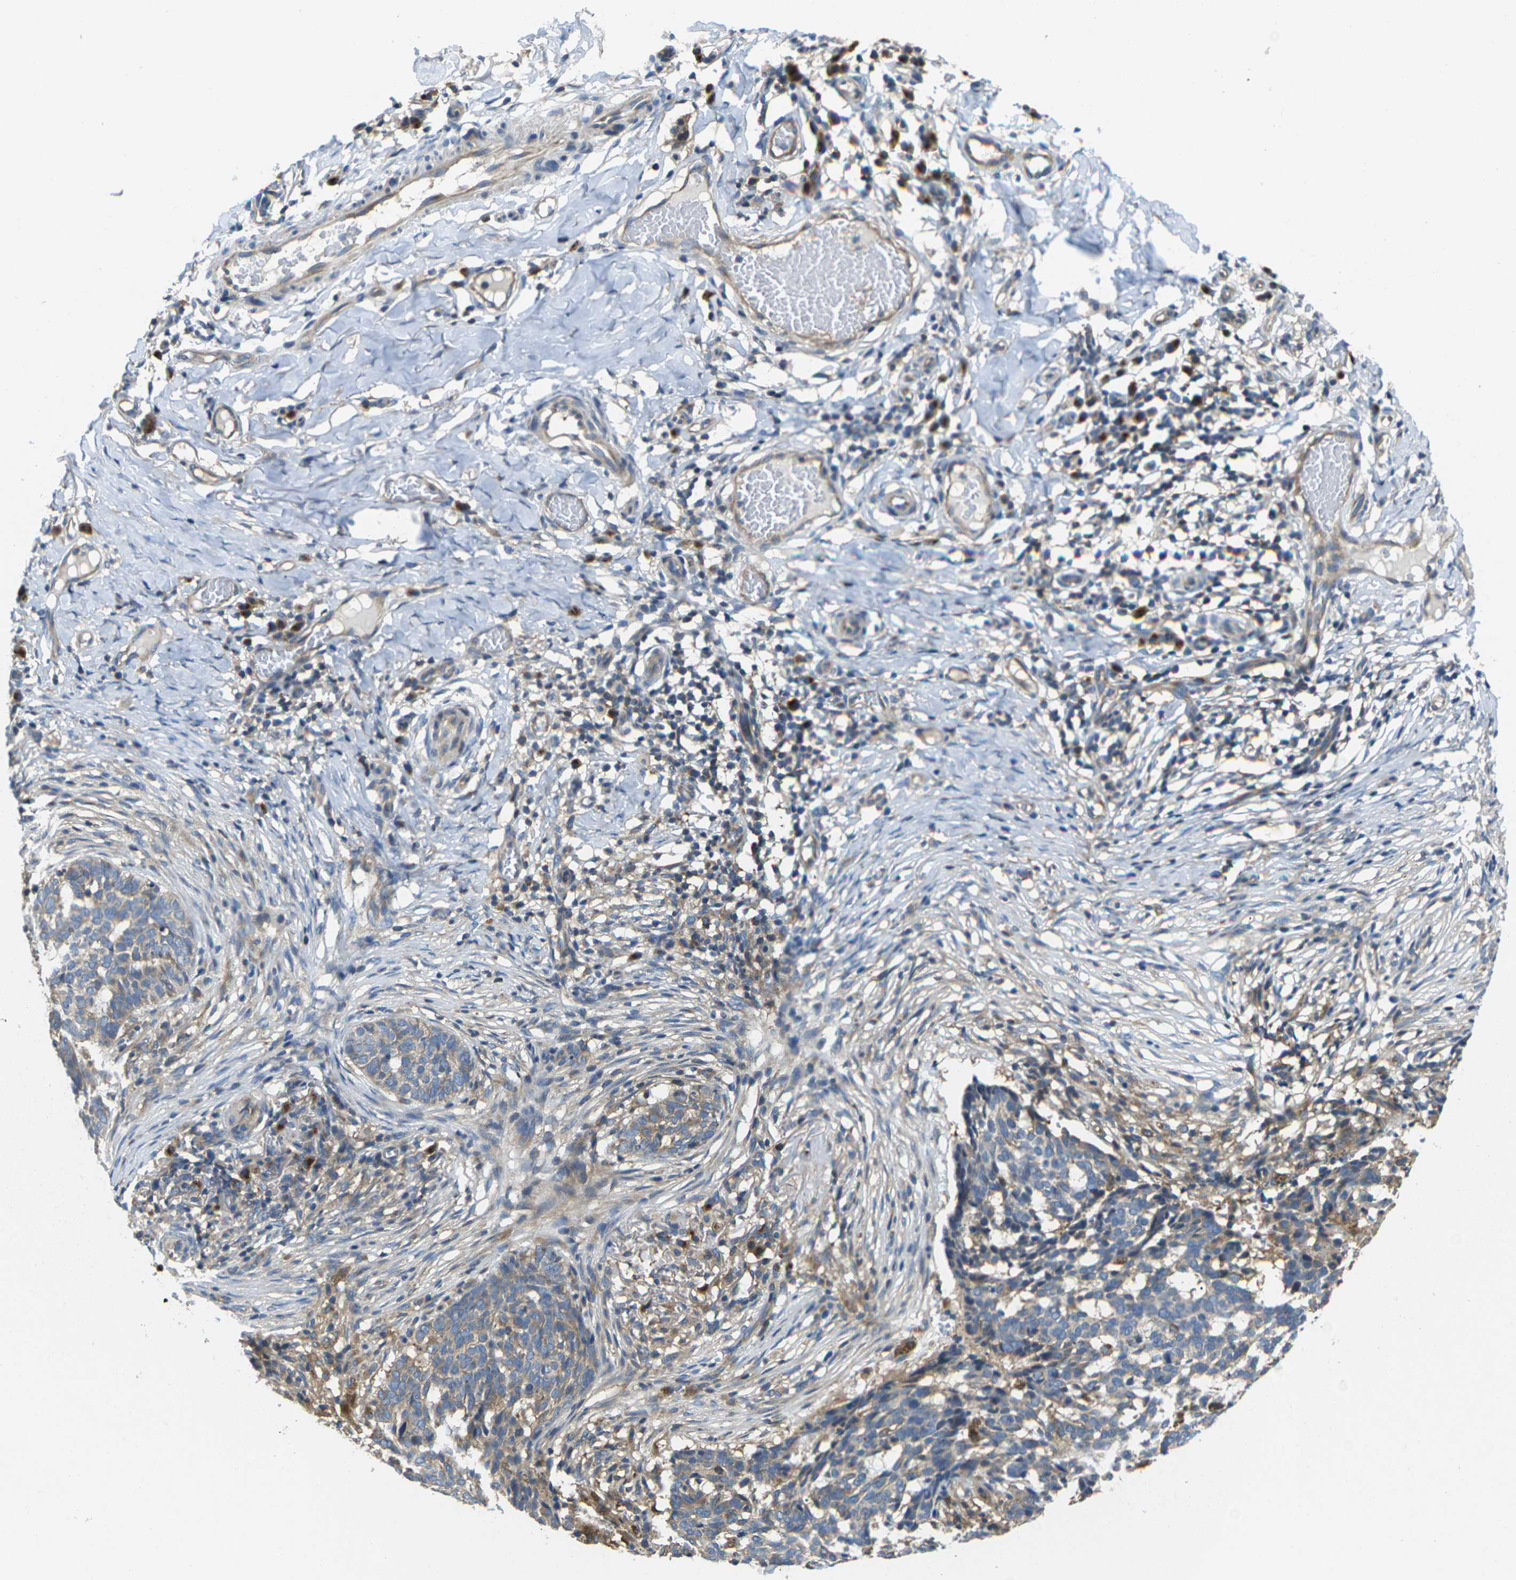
{"staining": {"intensity": "moderate", "quantity": "25%-75%", "location": "cytoplasmic/membranous"}, "tissue": "skin cancer", "cell_type": "Tumor cells", "image_type": "cancer", "snomed": [{"axis": "morphology", "description": "Basal cell carcinoma"}, {"axis": "topography", "description": "Skin"}], "caption": "Skin cancer (basal cell carcinoma) stained with DAB IHC displays medium levels of moderate cytoplasmic/membranous positivity in about 25%-75% of tumor cells.", "gene": "TMCC2", "patient": {"sex": "male", "age": 85}}